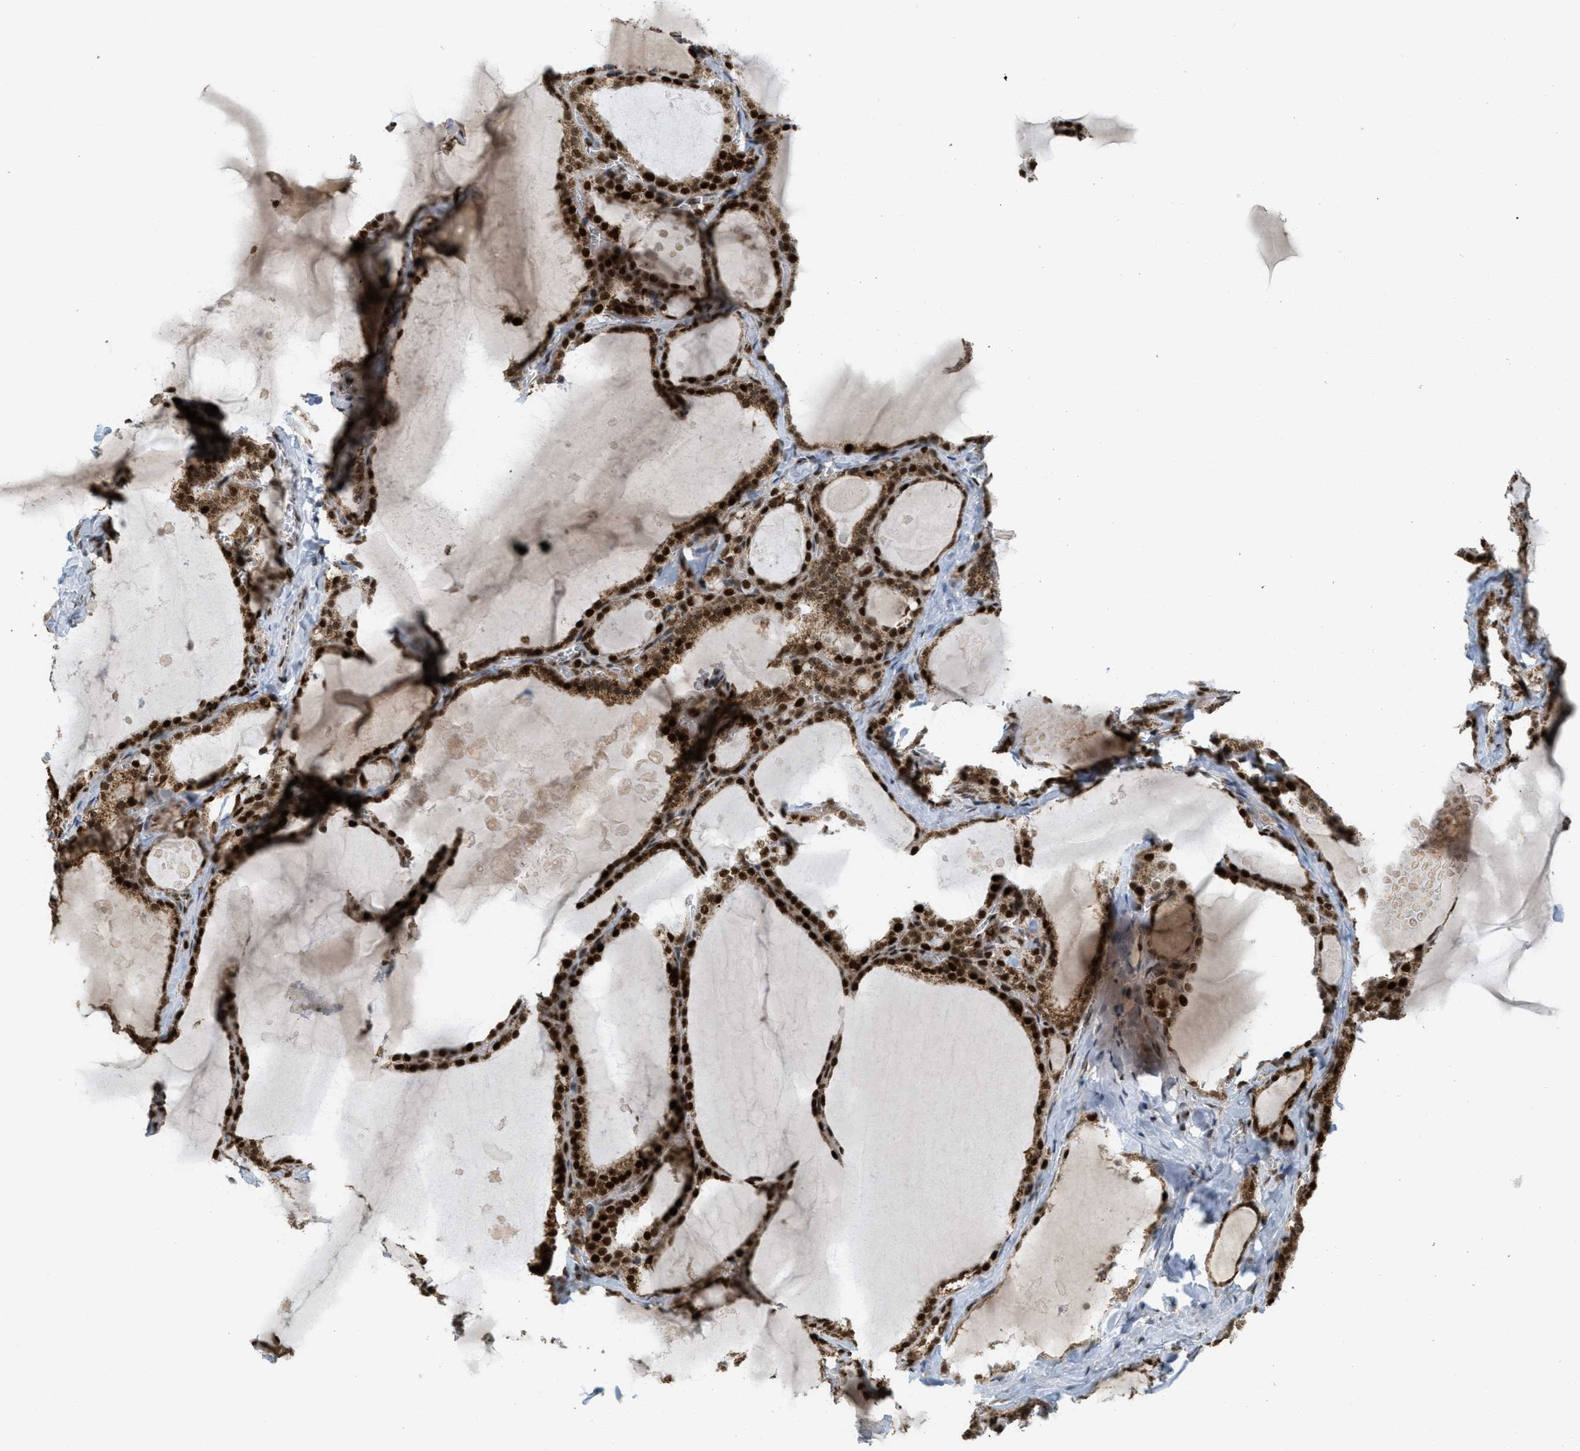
{"staining": {"intensity": "strong", "quantity": ">75%", "location": "cytoplasmic/membranous,nuclear"}, "tissue": "thyroid gland", "cell_type": "Glandular cells", "image_type": "normal", "snomed": [{"axis": "morphology", "description": "Normal tissue, NOS"}, {"axis": "topography", "description": "Thyroid gland"}], "caption": "Protein expression analysis of unremarkable thyroid gland demonstrates strong cytoplasmic/membranous,nuclear expression in approximately >75% of glandular cells. (IHC, brightfield microscopy, high magnification).", "gene": "TLK1", "patient": {"sex": "male", "age": 56}}